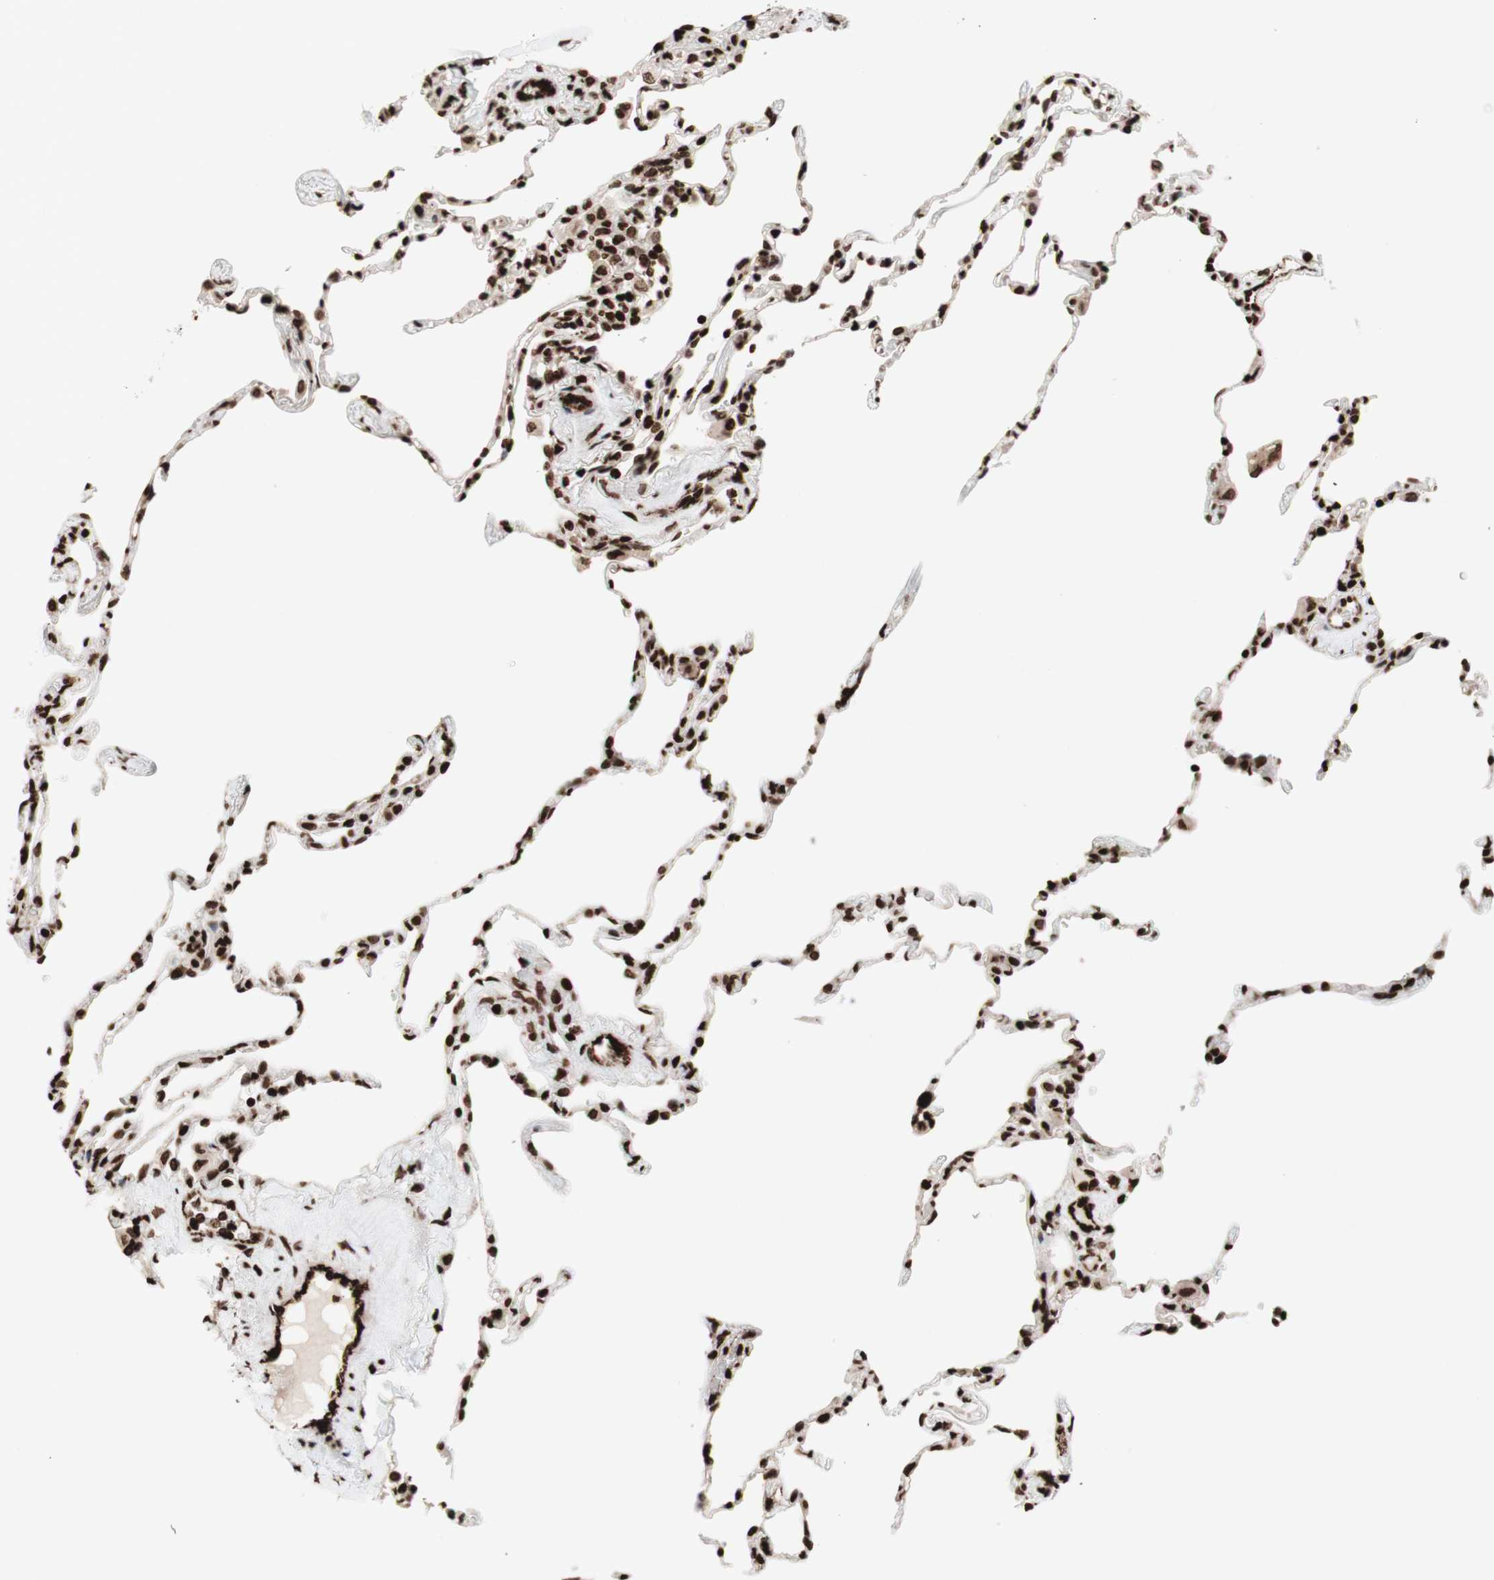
{"staining": {"intensity": "strong", "quantity": ">75%", "location": "nuclear"}, "tissue": "lung", "cell_type": "Alveolar cells", "image_type": "normal", "snomed": [{"axis": "morphology", "description": "Normal tissue, NOS"}, {"axis": "topography", "description": "Lung"}], "caption": "This image exhibits benign lung stained with IHC to label a protein in brown. The nuclear of alveolar cells show strong positivity for the protein. Nuclei are counter-stained blue.", "gene": "NCAPD2", "patient": {"sex": "male", "age": 59}}